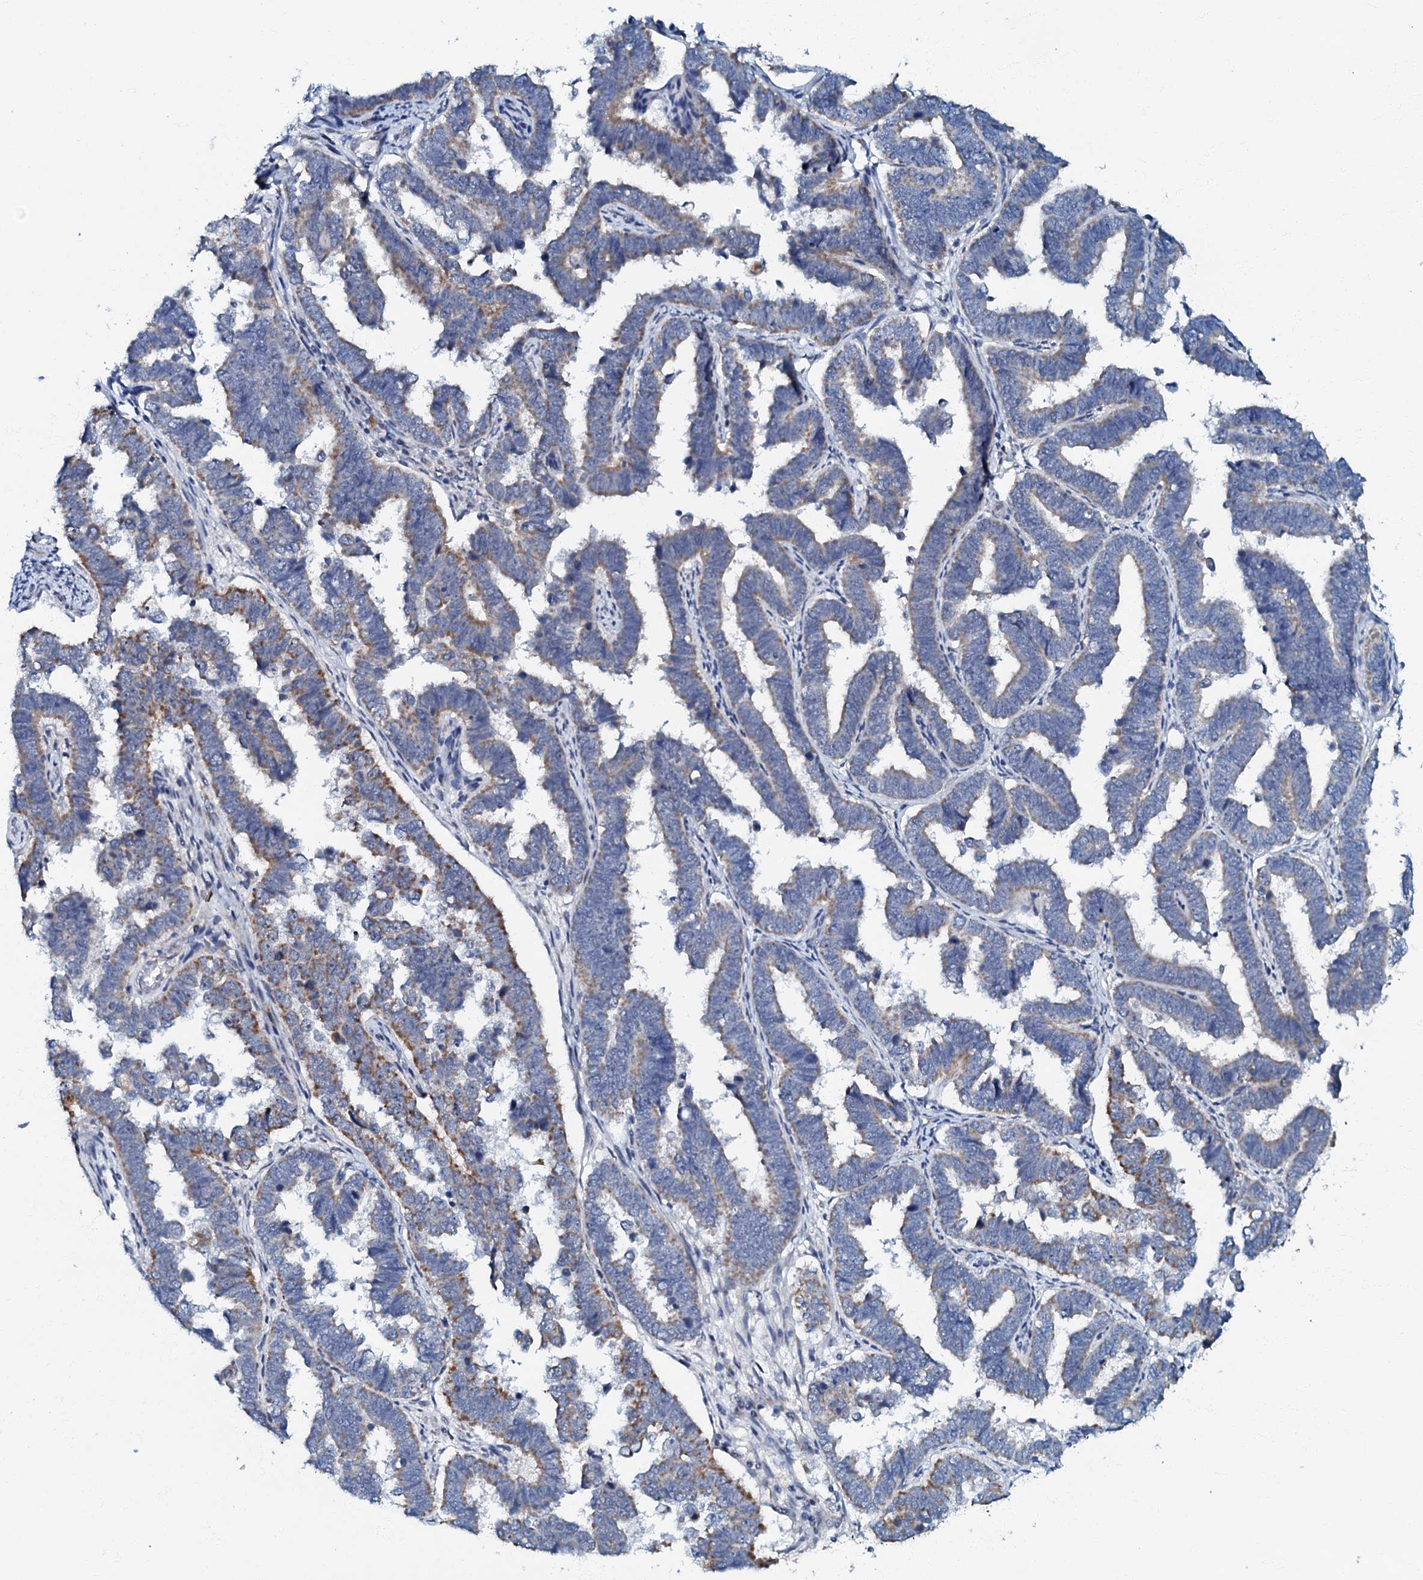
{"staining": {"intensity": "moderate", "quantity": "25%-75%", "location": "cytoplasmic/membranous"}, "tissue": "endometrial cancer", "cell_type": "Tumor cells", "image_type": "cancer", "snomed": [{"axis": "morphology", "description": "Adenocarcinoma, NOS"}, {"axis": "topography", "description": "Endometrium"}], "caption": "IHC (DAB (3,3'-diaminobenzidine)) staining of human endometrial cancer (adenocarcinoma) displays moderate cytoplasmic/membranous protein positivity in approximately 25%-75% of tumor cells. The staining is performed using DAB (3,3'-diaminobenzidine) brown chromogen to label protein expression. The nuclei are counter-stained blue using hematoxylin.", "gene": "MRPL51", "patient": {"sex": "female", "age": 75}}